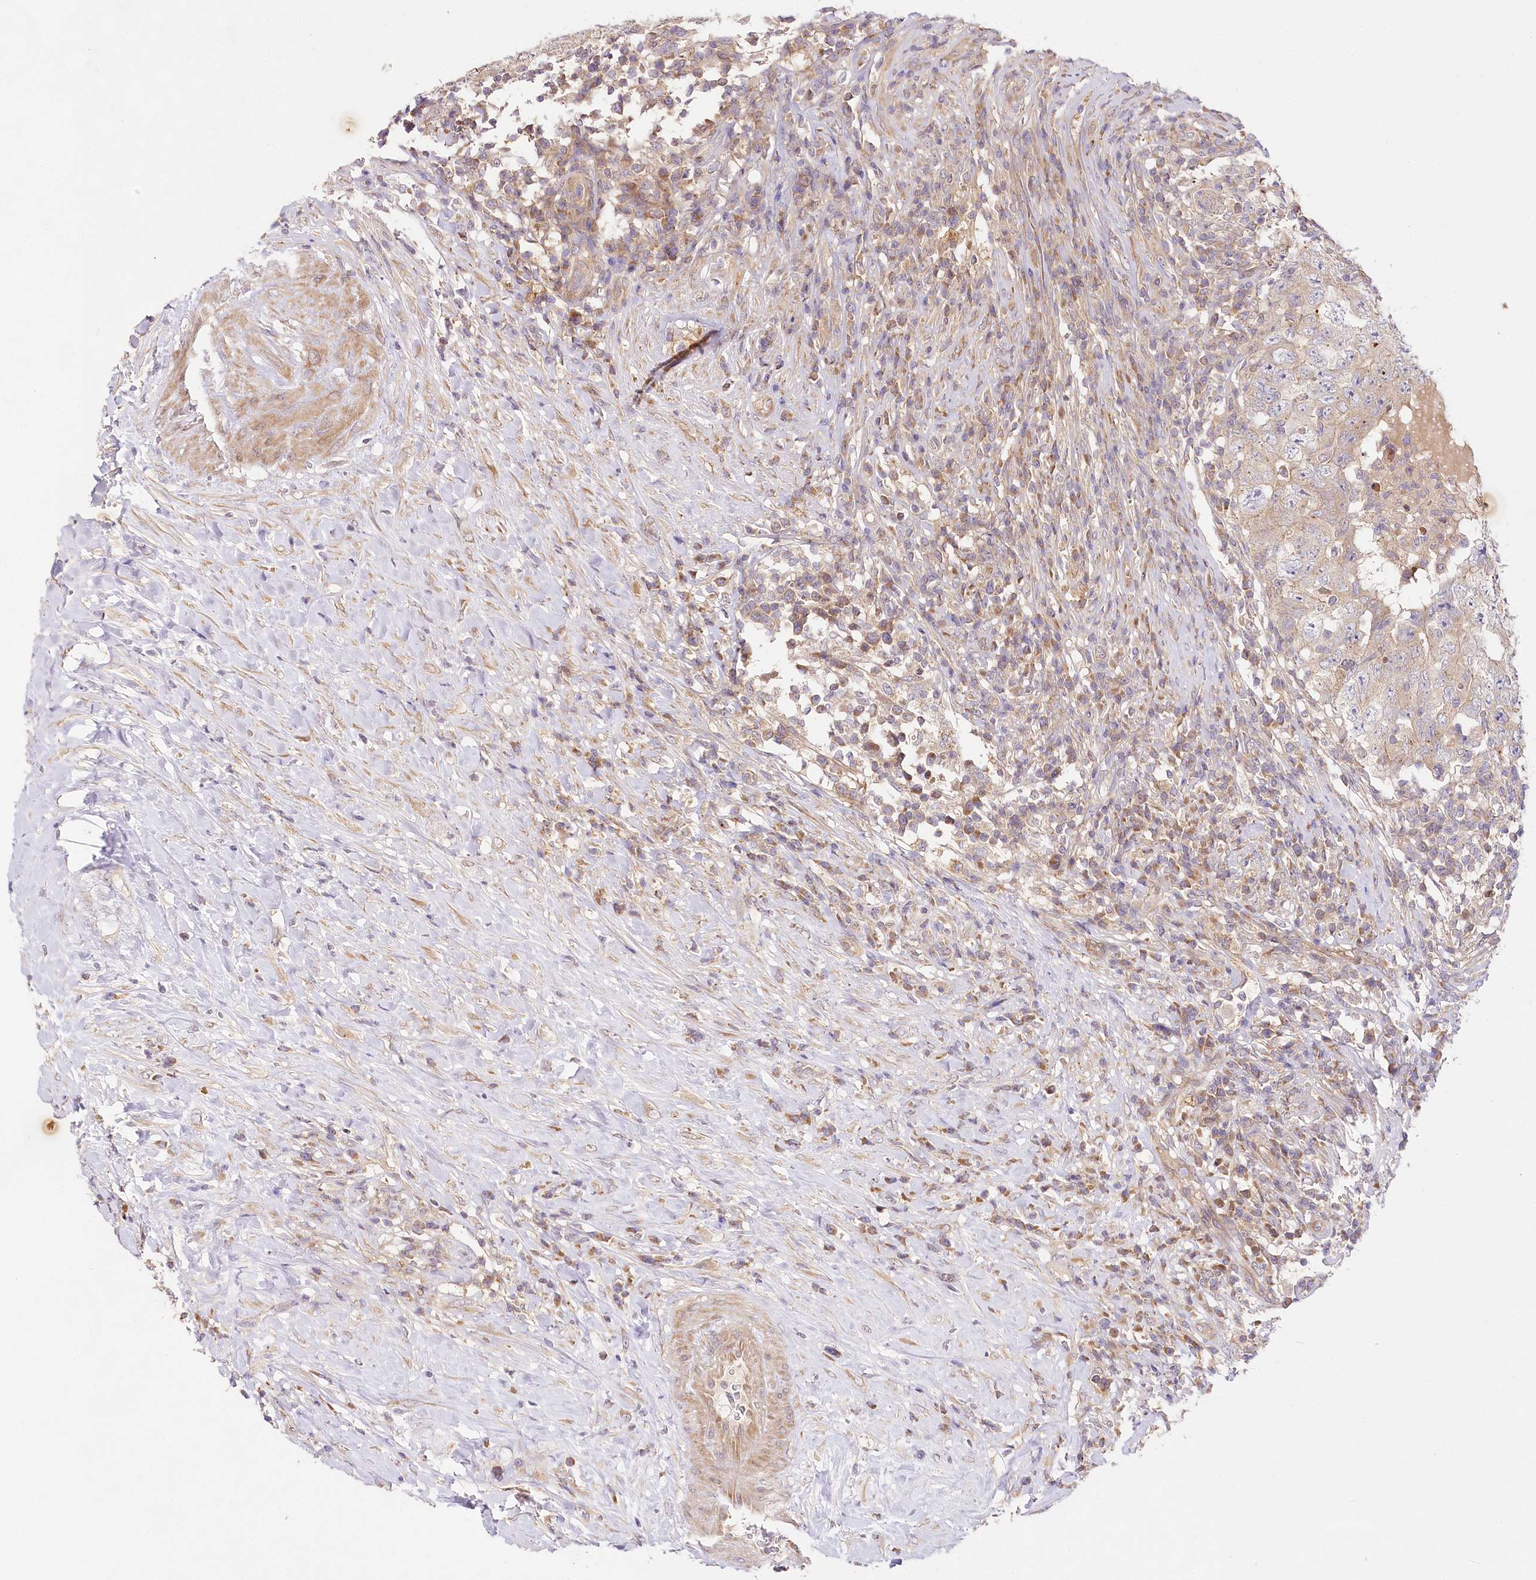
{"staining": {"intensity": "negative", "quantity": "none", "location": "none"}, "tissue": "testis cancer", "cell_type": "Tumor cells", "image_type": "cancer", "snomed": [{"axis": "morphology", "description": "Carcinoma, Embryonal, NOS"}, {"axis": "topography", "description": "Testis"}], "caption": "Immunohistochemistry (IHC) of embryonal carcinoma (testis) shows no expression in tumor cells. (DAB IHC, high magnification).", "gene": "PYROXD1", "patient": {"sex": "male", "age": 26}}